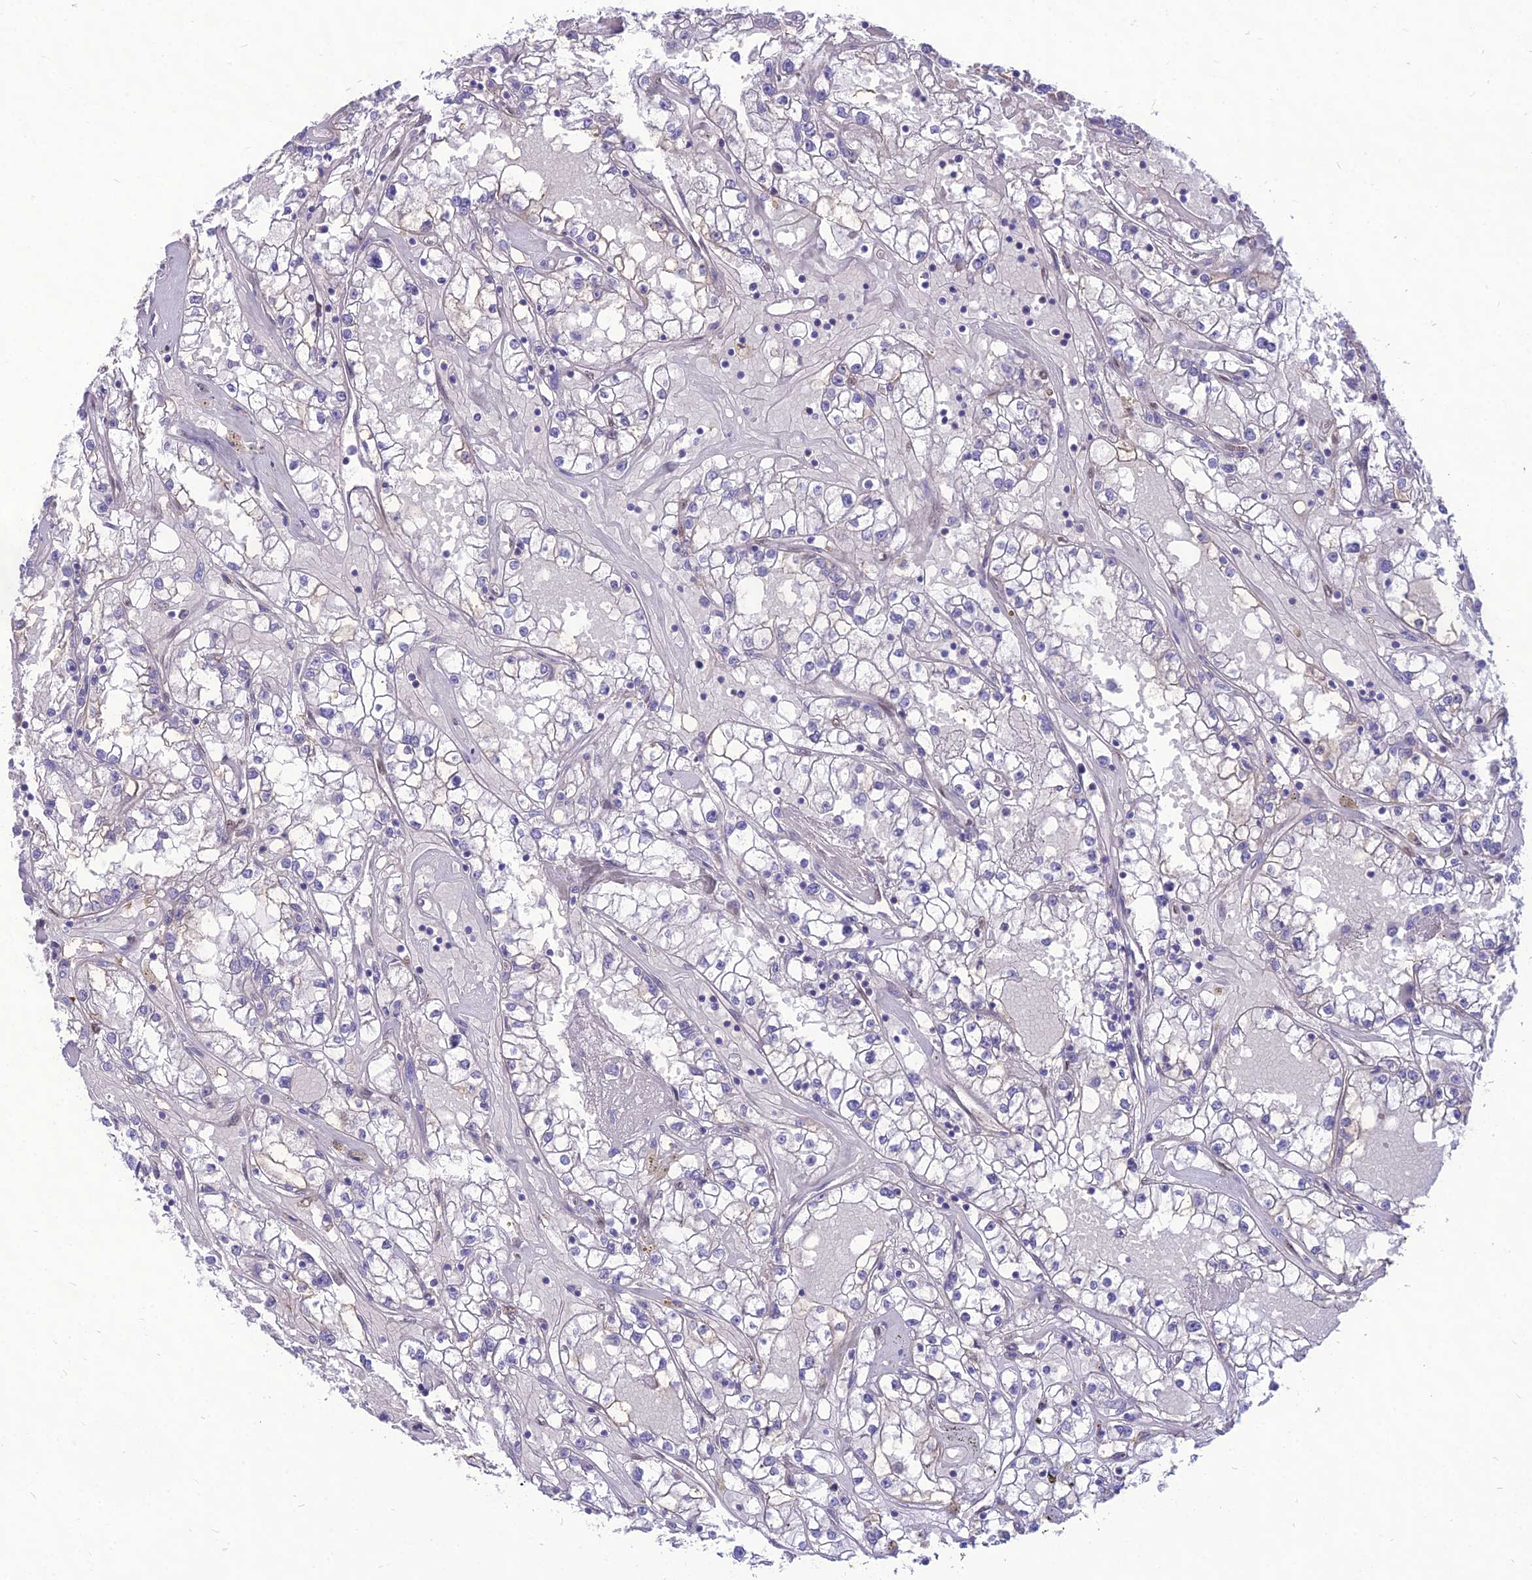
{"staining": {"intensity": "negative", "quantity": "none", "location": "none"}, "tissue": "renal cancer", "cell_type": "Tumor cells", "image_type": "cancer", "snomed": [{"axis": "morphology", "description": "Adenocarcinoma, NOS"}, {"axis": "topography", "description": "Kidney"}], "caption": "DAB immunohistochemical staining of adenocarcinoma (renal) displays no significant staining in tumor cells.", "gene": "NOVA2", "patient": {"sex": "male", "age": 56}}